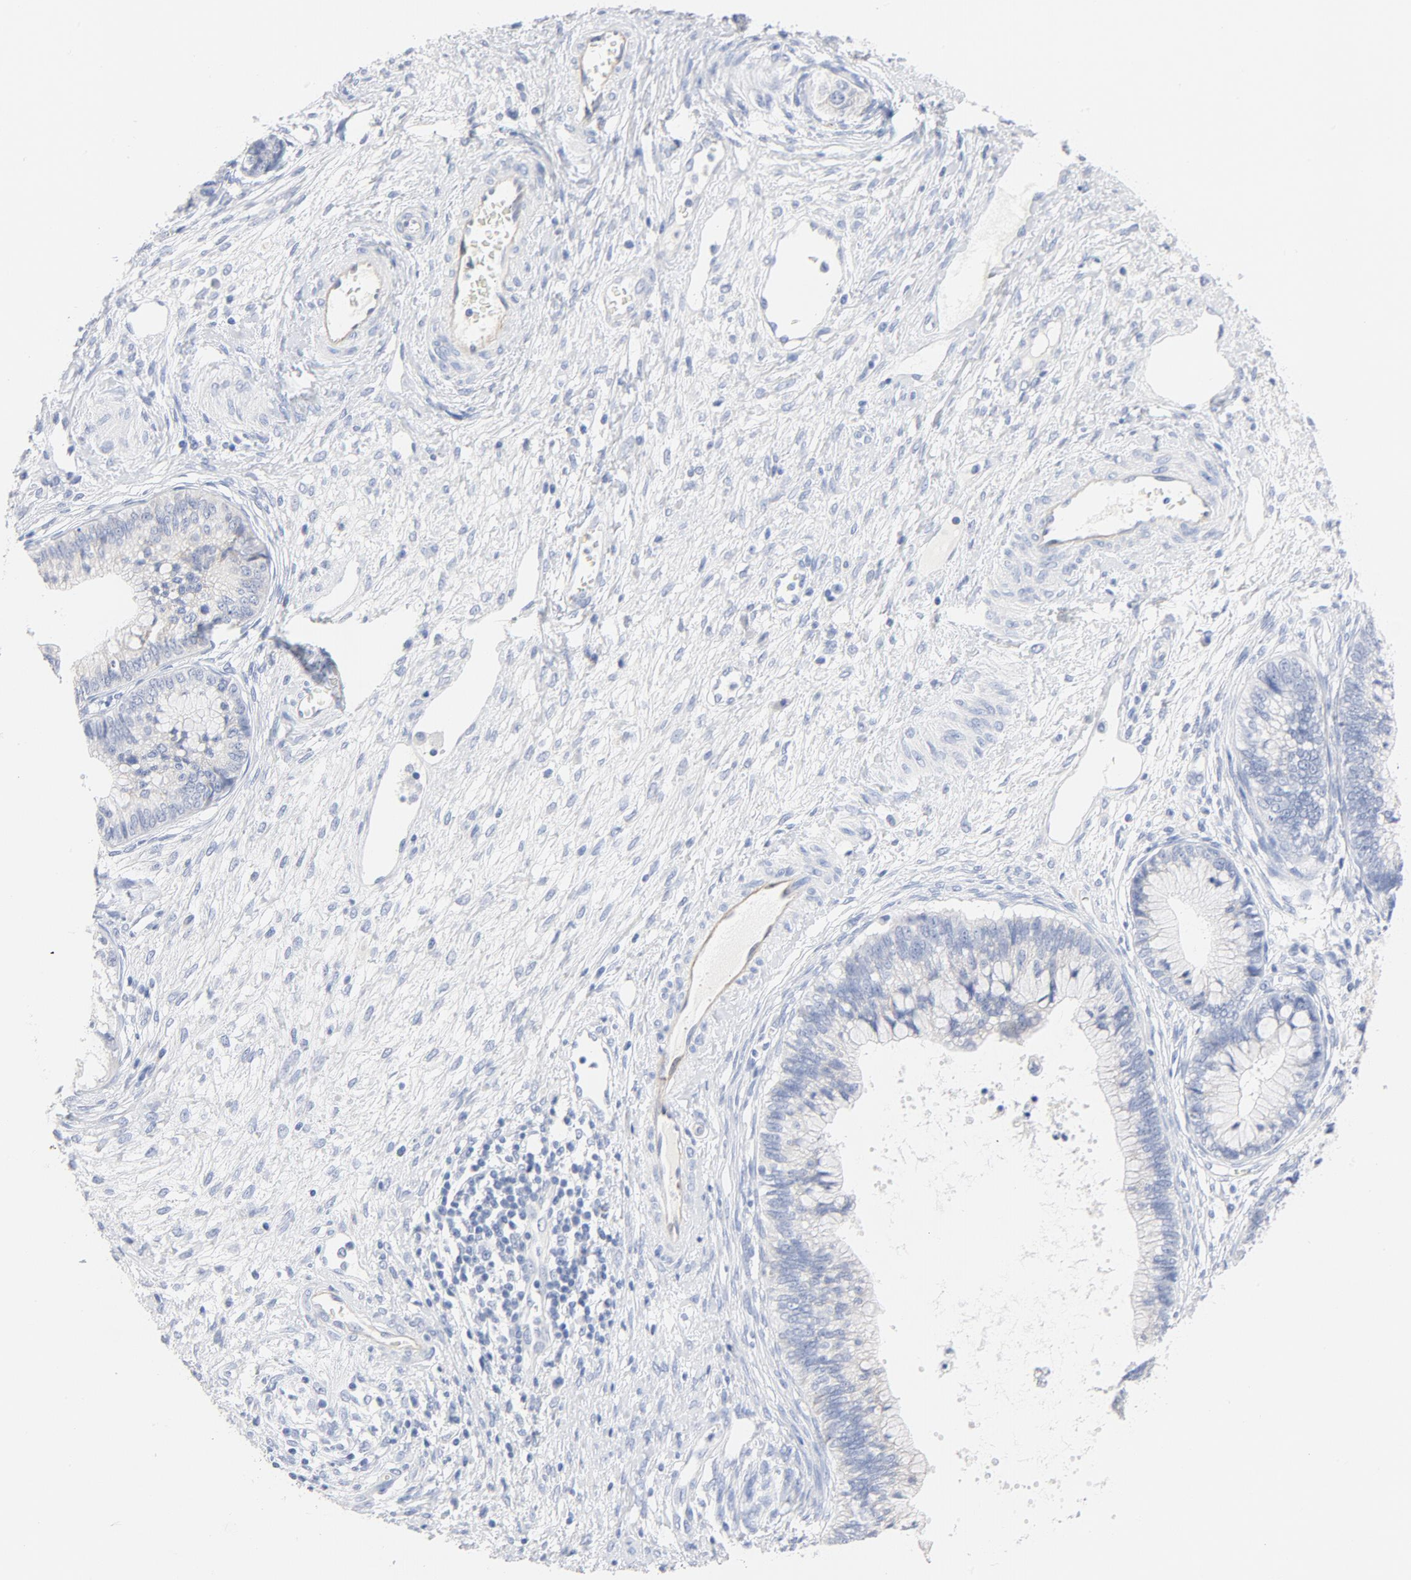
{"staining": {"intensity": "negative", "quantity": "none", "location": "none"}, "tissue": "cervical cancer", "cell_type": "Tumor cells", "image_type": "cancer", "snomed": [{"axis": "morphology", "description": "Adenocarcinoma, NOS"}, {"axis": "topography", "description": "Cervix"}], "caption": "DAB (3,3'-diaminobenzidine) immunohistochemical staining of cervical adenocarcinoma demonstrates no significant expression in tumor cells.", "gene": "FGFR3", "patient": {"sex": "female", "age": 44}}